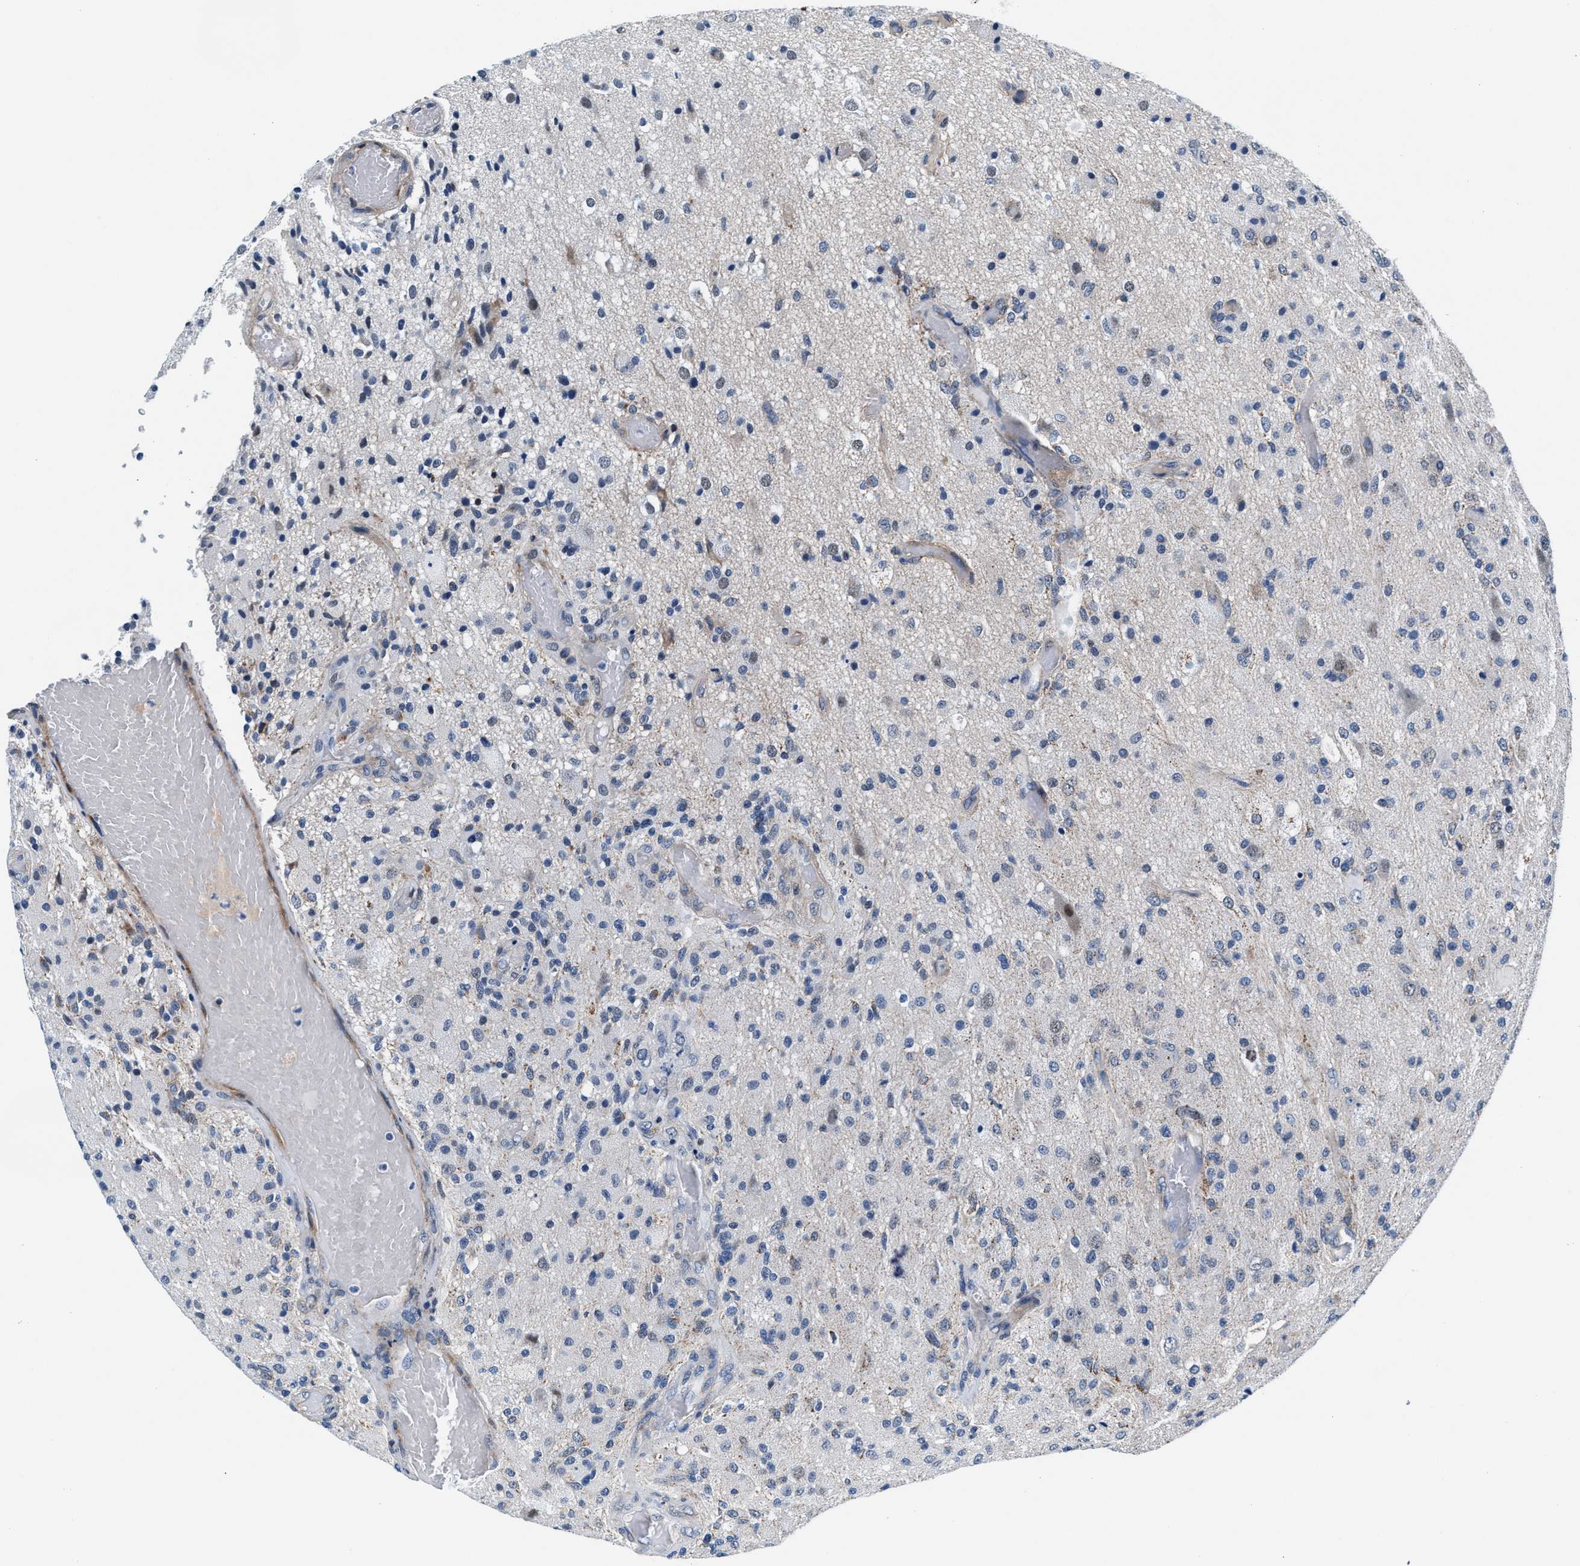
{"staining": {"intensity": "weak", "quantity": "<25%", "location": "cytoplasmic/membranous"}, "tissue": "glioma", "cell_type": "Tumor cells", "image_type": "cancer", "snomed": [{"axis": "morphology", "description": "Normal tissue, NOS"}, {"axis": "morphology", "description": "Glioma, malignant, High grade"}, {"axis": "topography", "description": "Cerebral cortex"}], "caption": "Immunohistochemistry (IHC) micrograph of malignant glioma (high-grade) stained for a protein (brown), which reveals no positivity in tumor cells. (Immunohistochemistry, brightfield microscopy, high magnification).", "gene": "NKTR", "patient": {"sex": "male", "age": 77}}